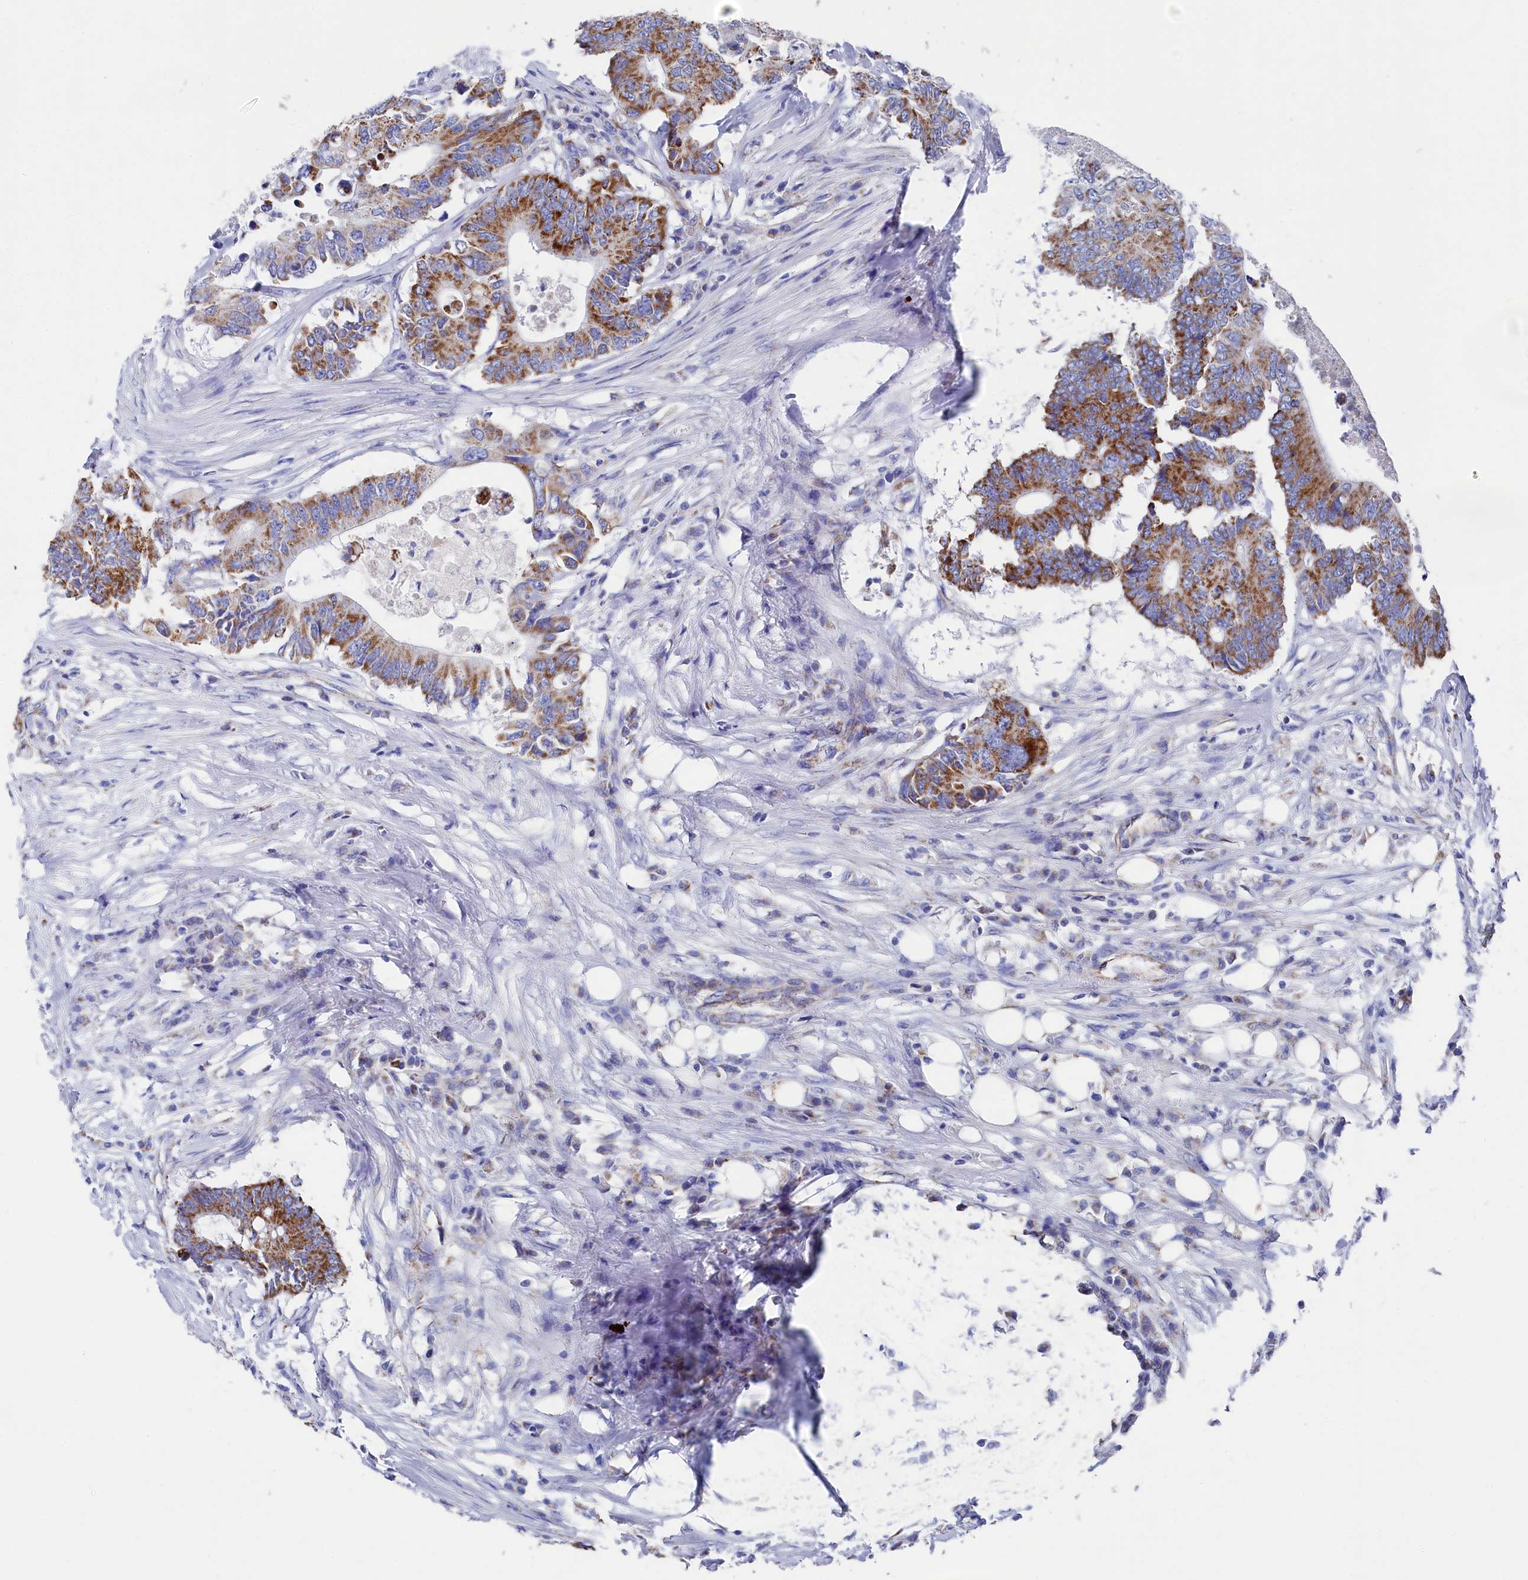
{"staining": {"intensity": "moderate", "quantity": ">75%", "location": "cytoplasmic/membranous"}, "tissue": "colorectal cancer", "cell_type": "Tumor cells", "image_type": "cancer", "snomed": [{"axis": "morphology", "description": "Adenocarcinoma, NOS"}, {"axis": "topography", "description": "Colon"}], "caption": "A histopathology image of human colorectal cancer (adenocarcinoma) stained for a protein demonstrates moderate cytoplasmic/membranous brown staining in tumor cells.", "gene": "MMAB", "patient": {"sex": "male", "age": 71}}